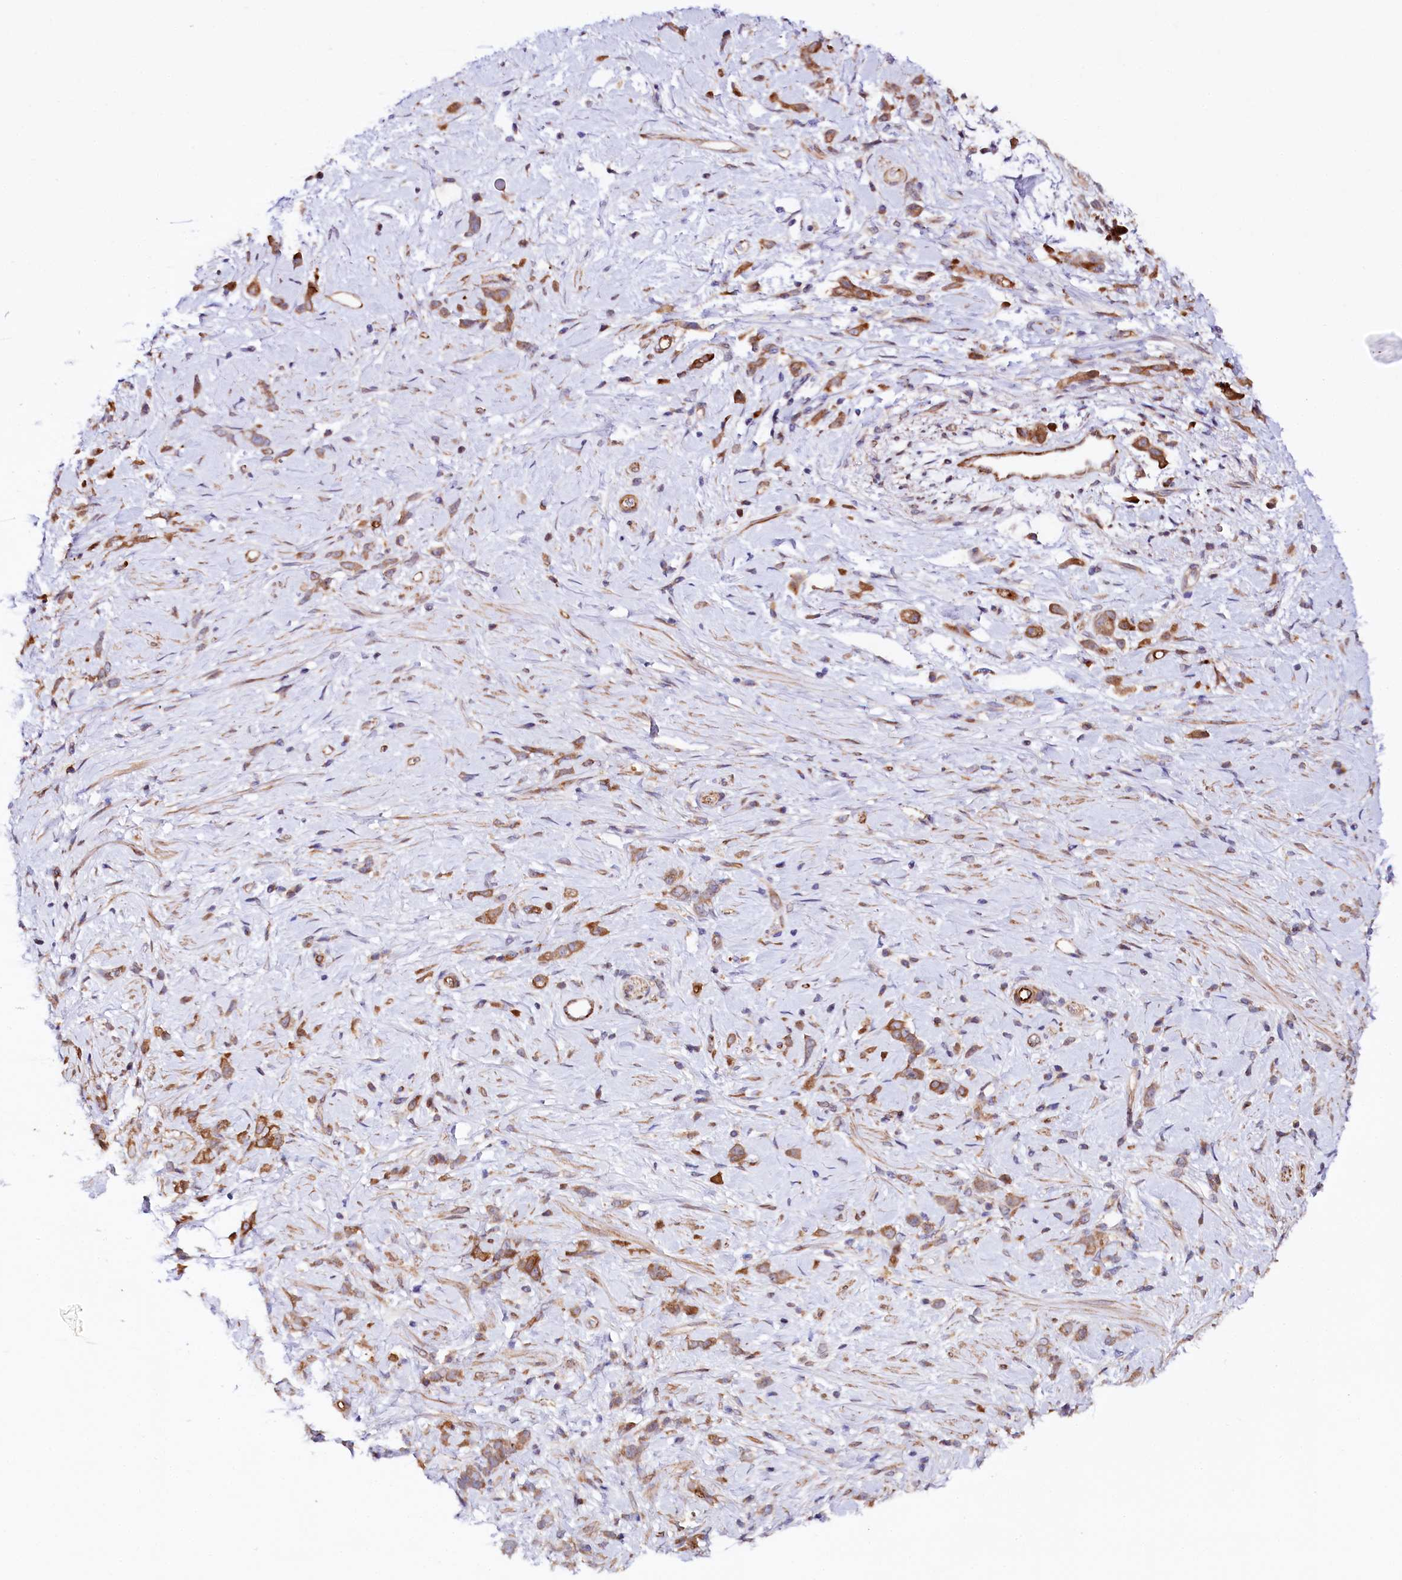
{"staining": {"intensity": "moderate", "quantity": ">75%", "location": "cytoplasmic/membranous"}, "tissue": "stomach cancer", "cell_type": "Tumor cells", "image_type": "cancer", "snomed": [{"axis": "morphology", "description": "Adenocarcinoma, NOS"}, {"axis": "topography", "description": "Stomach"}], "caption": "About >75% of tumor cells in human adenocarcinoma (stomach) demonstrate moderate cytoplasmic/membranous protein positivity as visualized by brown immunohistochemical staining.", "gene": "TTC12", "patient": {"sex": "female", "age": 60}}